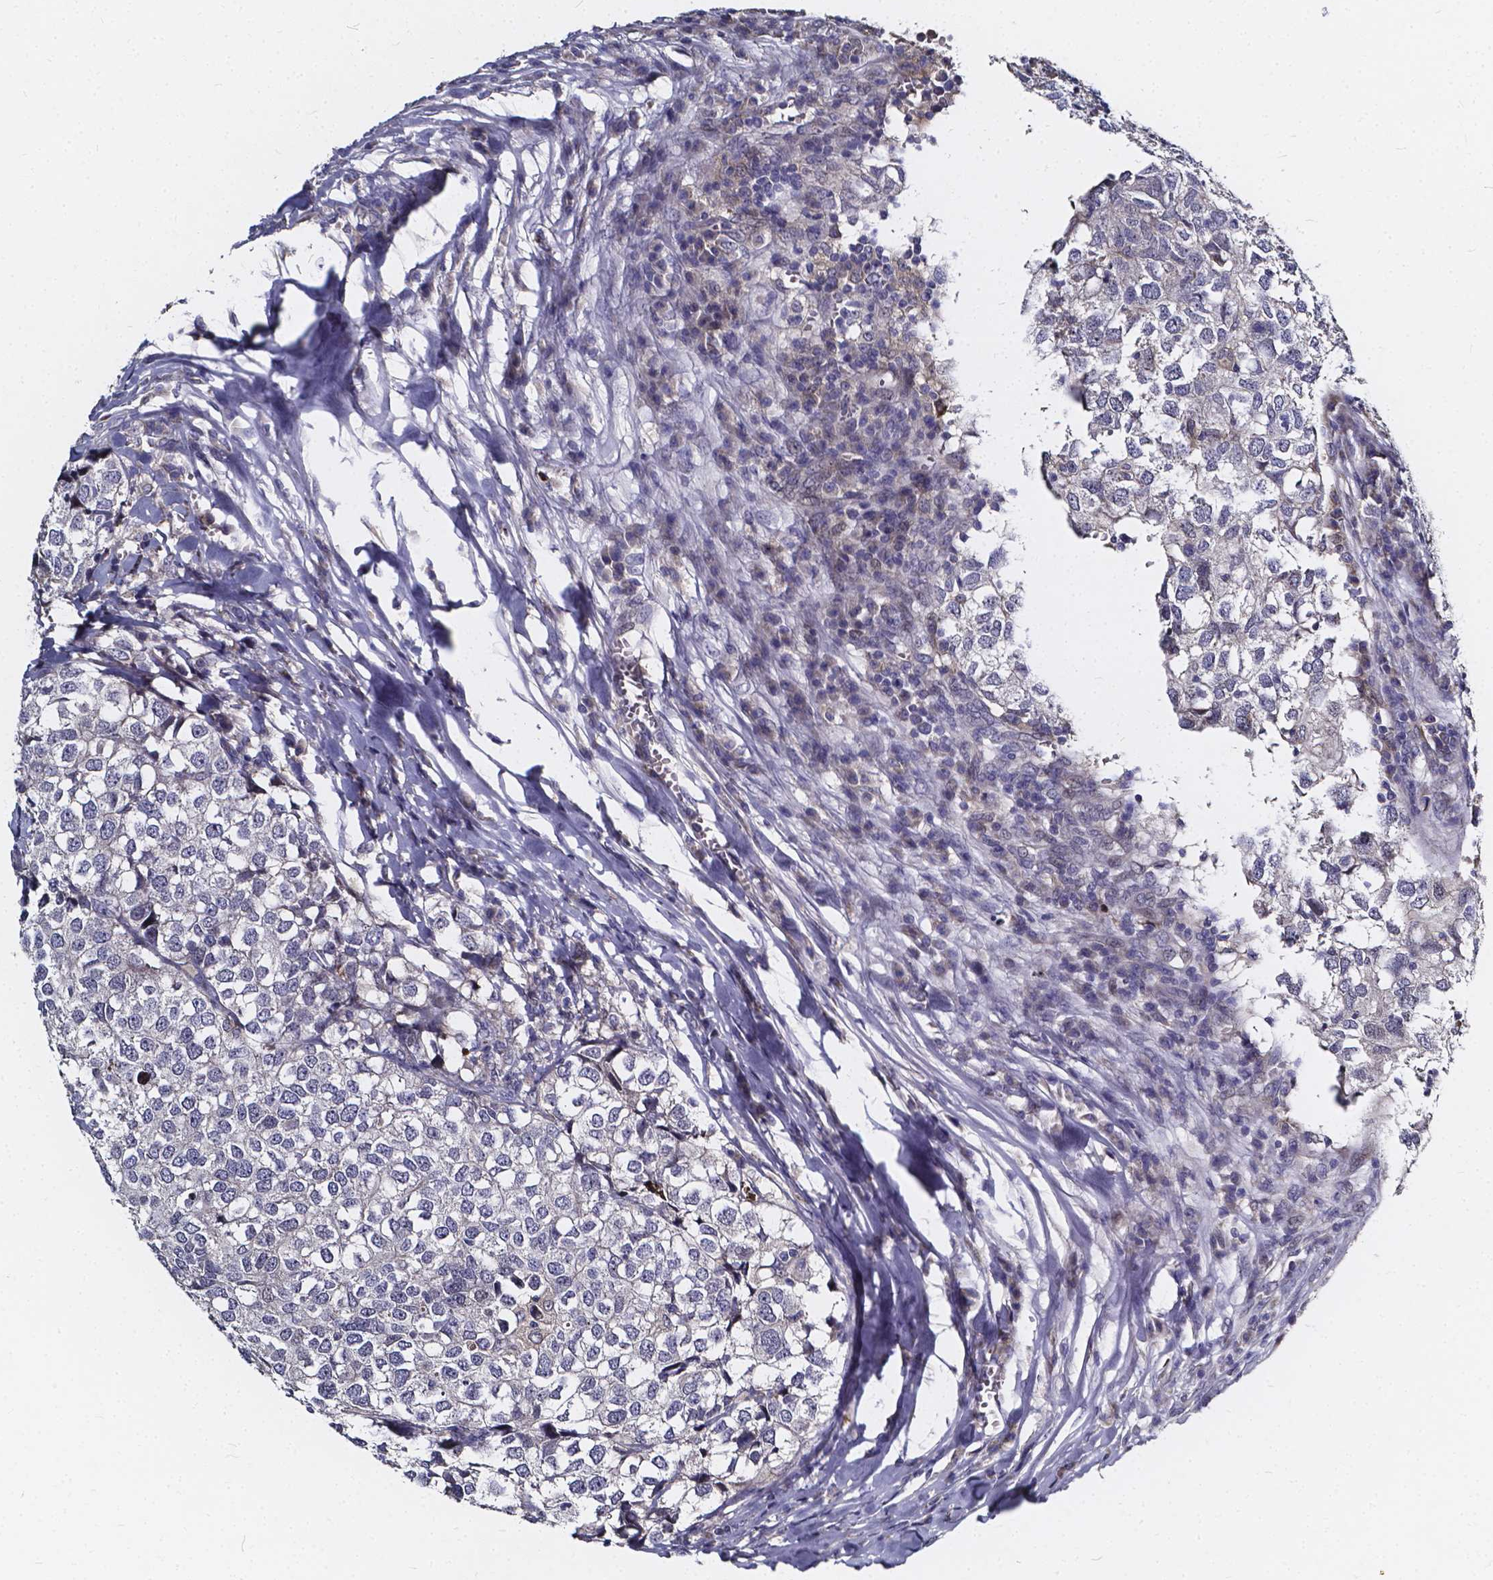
{"staining": {"intensity": "negative", "quantity": "none", "location": "none"}, "tissue": "breast cancer", "cell_type": "Tumor cells", "image_type": "cancer", "snomed": [{"axis": "morphology", "description": "Duct carcinoma"}, {"axis": "topography", "description": "Breast"}], "caption": "DAB immunohistochemical staining of invasive ductal carcinoma (breast) shows no significant staining in tumor cells.", "gene": "SOWAHA", "patient": {"sex": "female", "age": 30}}